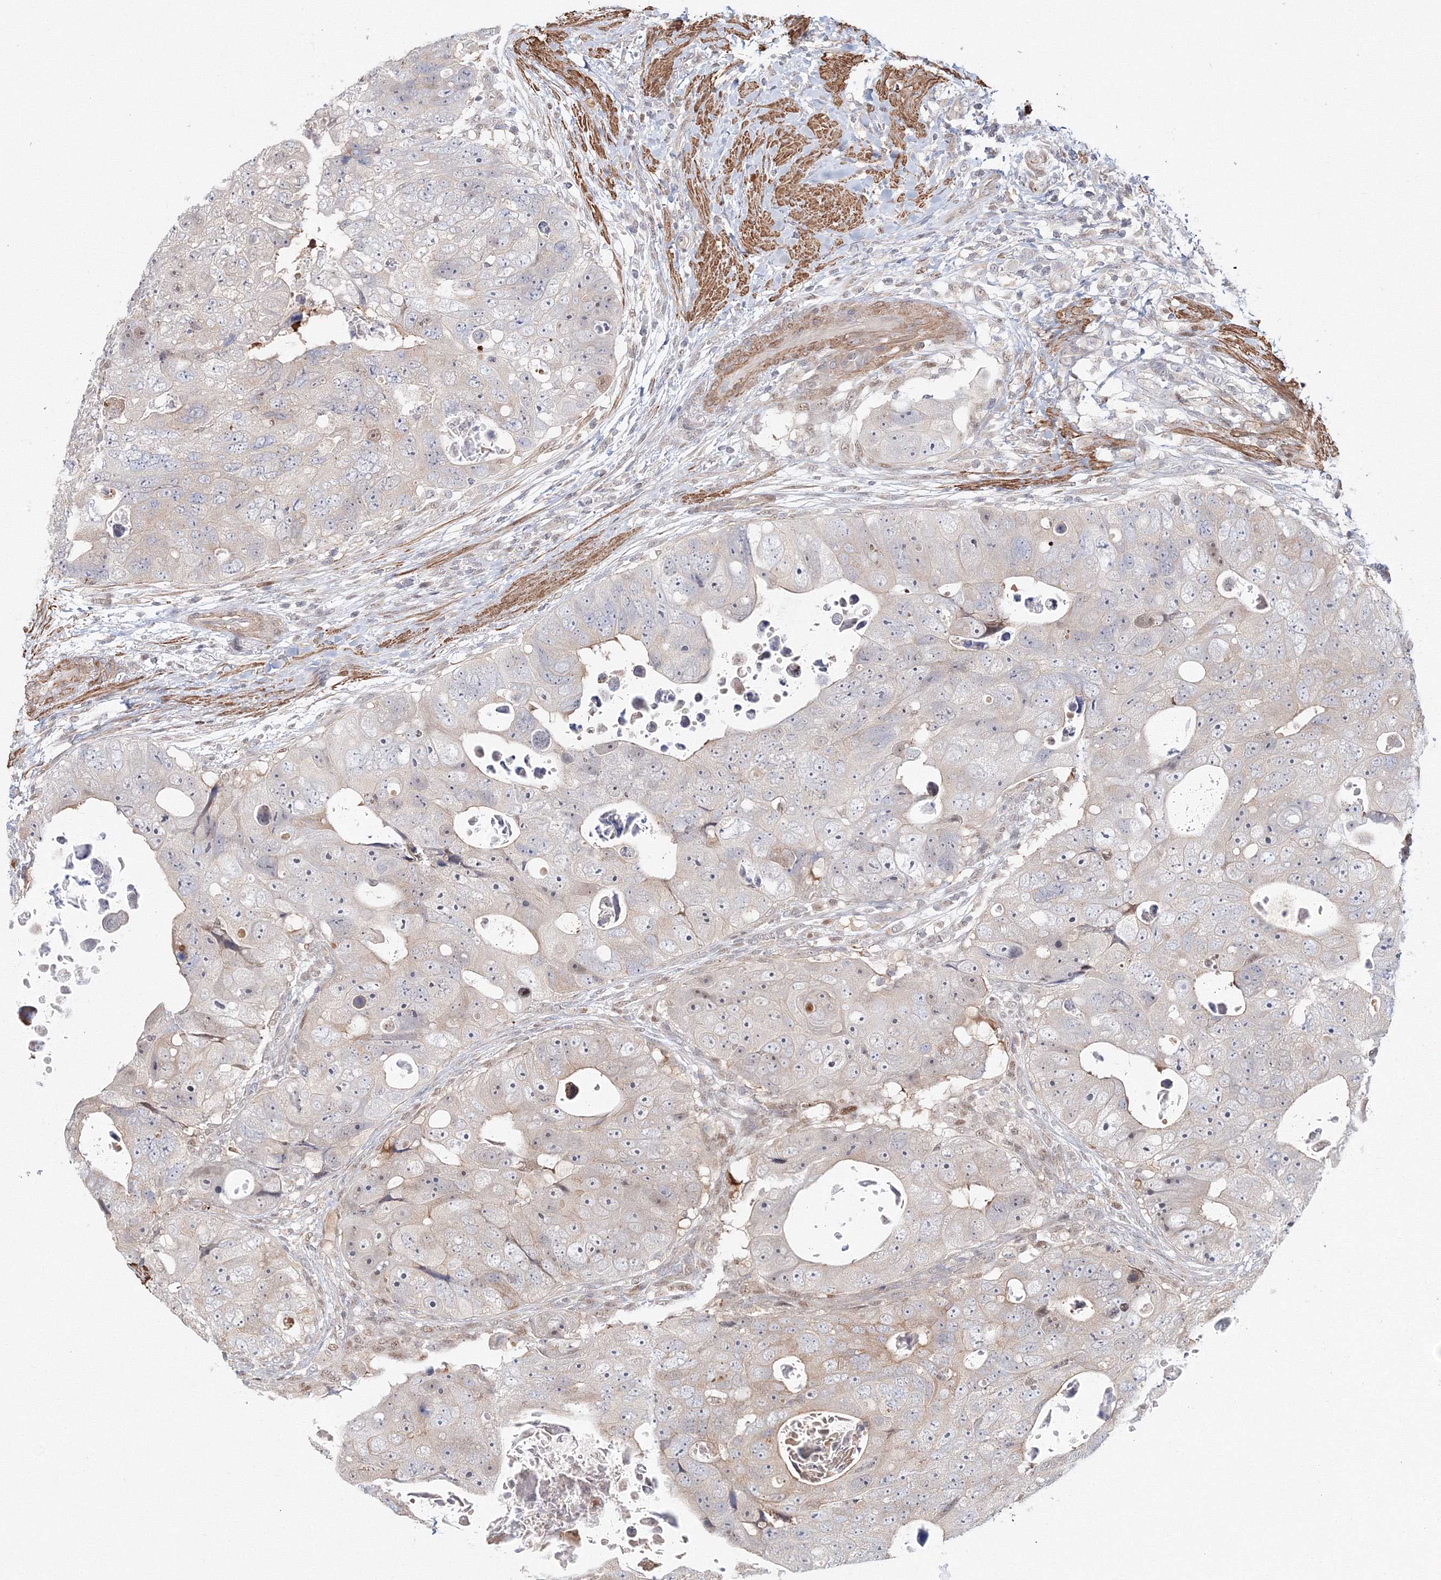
{"staining": {"intensity": "negative", "quantity": "none", "location": "none"}, "tissue": "colorectal cancer", "cell_type": "Tumor cells", "image_type": "cancer", "snomed": [{"axis": "morphology", "description": "Adenocarcinoma, NOS"}, {"axis": "topography", "description": "Rectum"}], "caption": "Immunohistochemistry micrograph of neoplastic tissue: colorectal cancer stained with DAB reveals no significant protein positivity in tumor cells.", "gene": "ARHGAP21", "patient": {"sex": "male", "age": 59}}